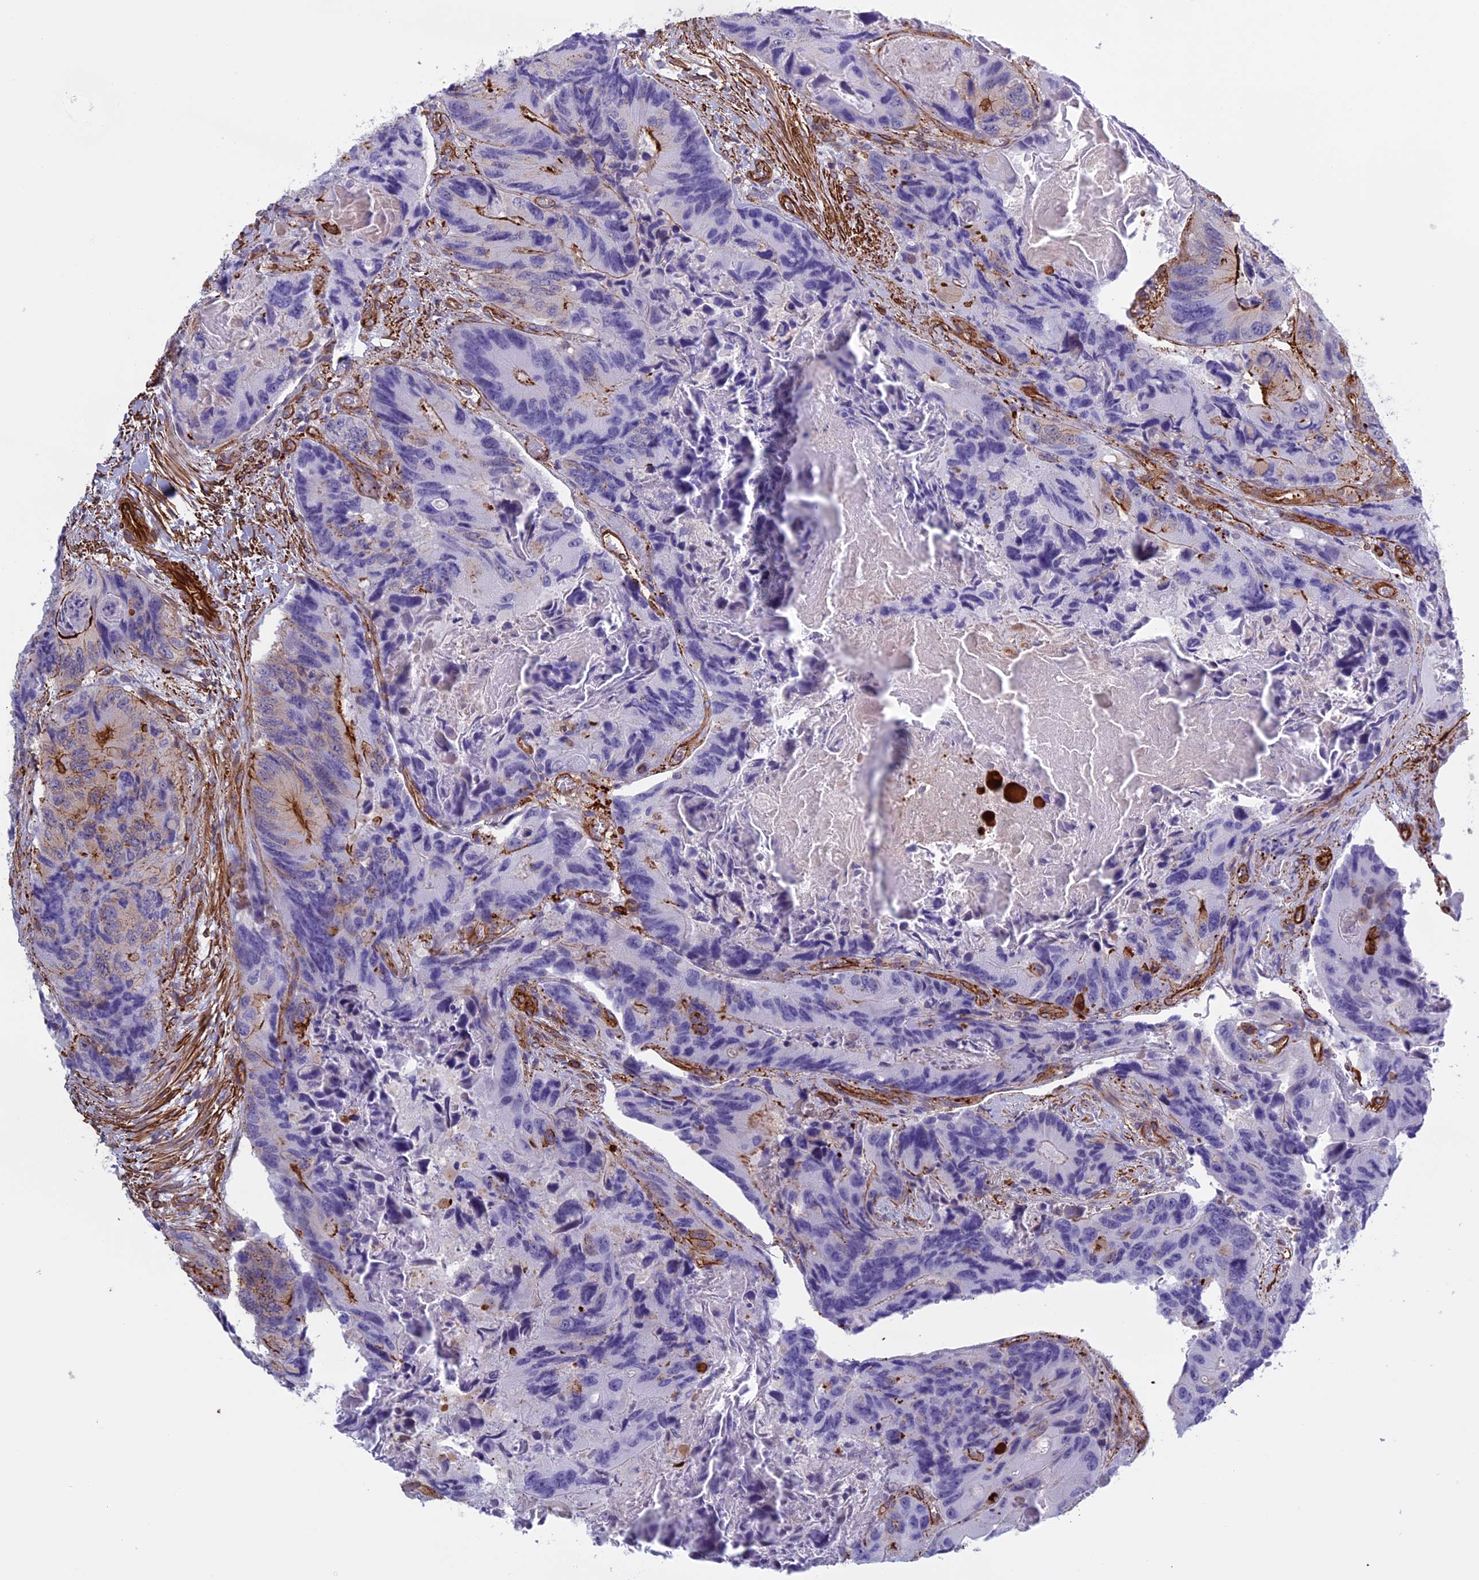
{"staining": {"intensity": "strong", "quantity": "<25%", "location": "cytoplasmic/membranous"}, "tissue": "colorectal cancer", "cell_type": "Tumor cells", "image_type": "cancer", "snomed": [{"axis": "morphology", "description": "Adenocarcinoma, NOS"}, {"axis": "topography", "description": "Colon"}], "caption": "Human adenocarcinoma (colorectal) stained with a protein marker reveals strong staining in tumor cells.", "gene": "ANGPTL2", "patient": {"sex": "male", "age": 84}}